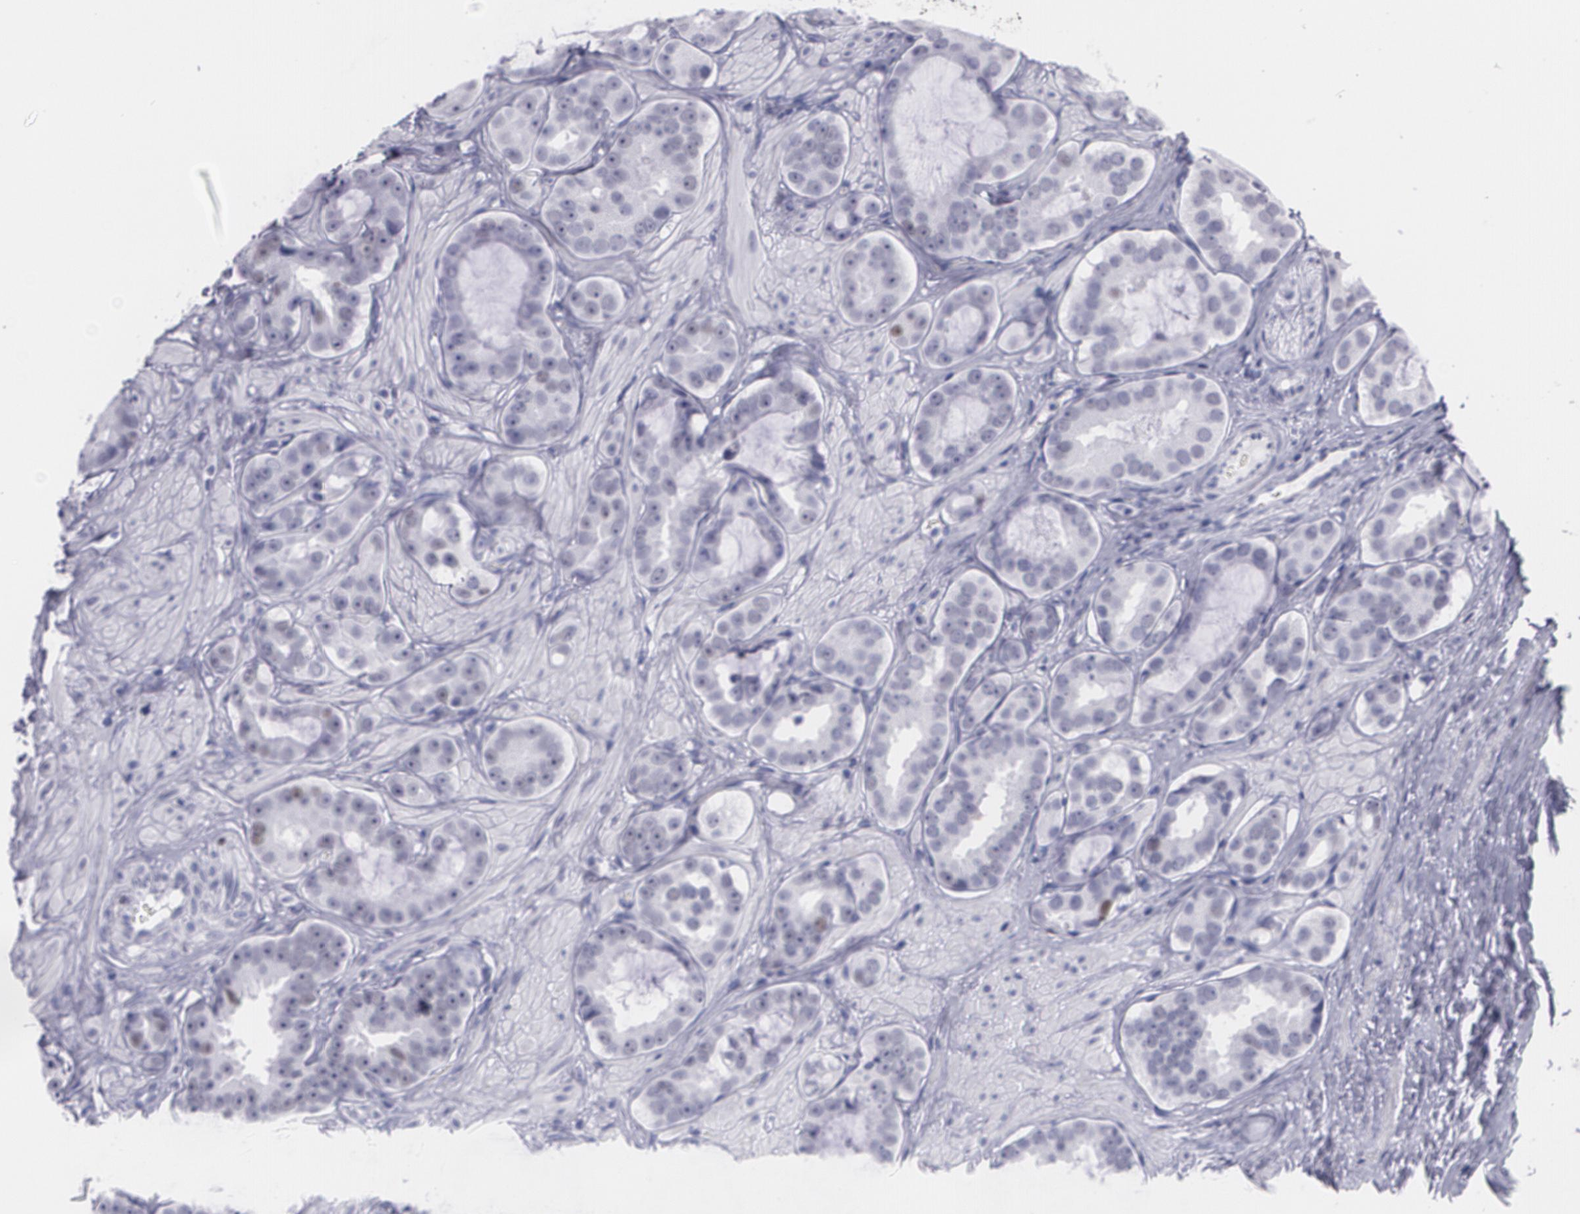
{"staining": {"intensity": "negative", "quantity": "none", "location": "none"}, "tissue": "prostate cancer", "cell_type": "Tumor cells", "image_type": "cancer", "snomed": [{"axis": "morphology", "description": "Adenocarcinoma, Low grade"}, {"axis": "topography", "description": "Prostate"}], "caption": "This is an IHC micrograph of human adenocarcinoma (low-grade) (prostate). There is no positivity in tumor cells.", "gene": "TP53", "patient": {"sex": "male", "age": 59}}